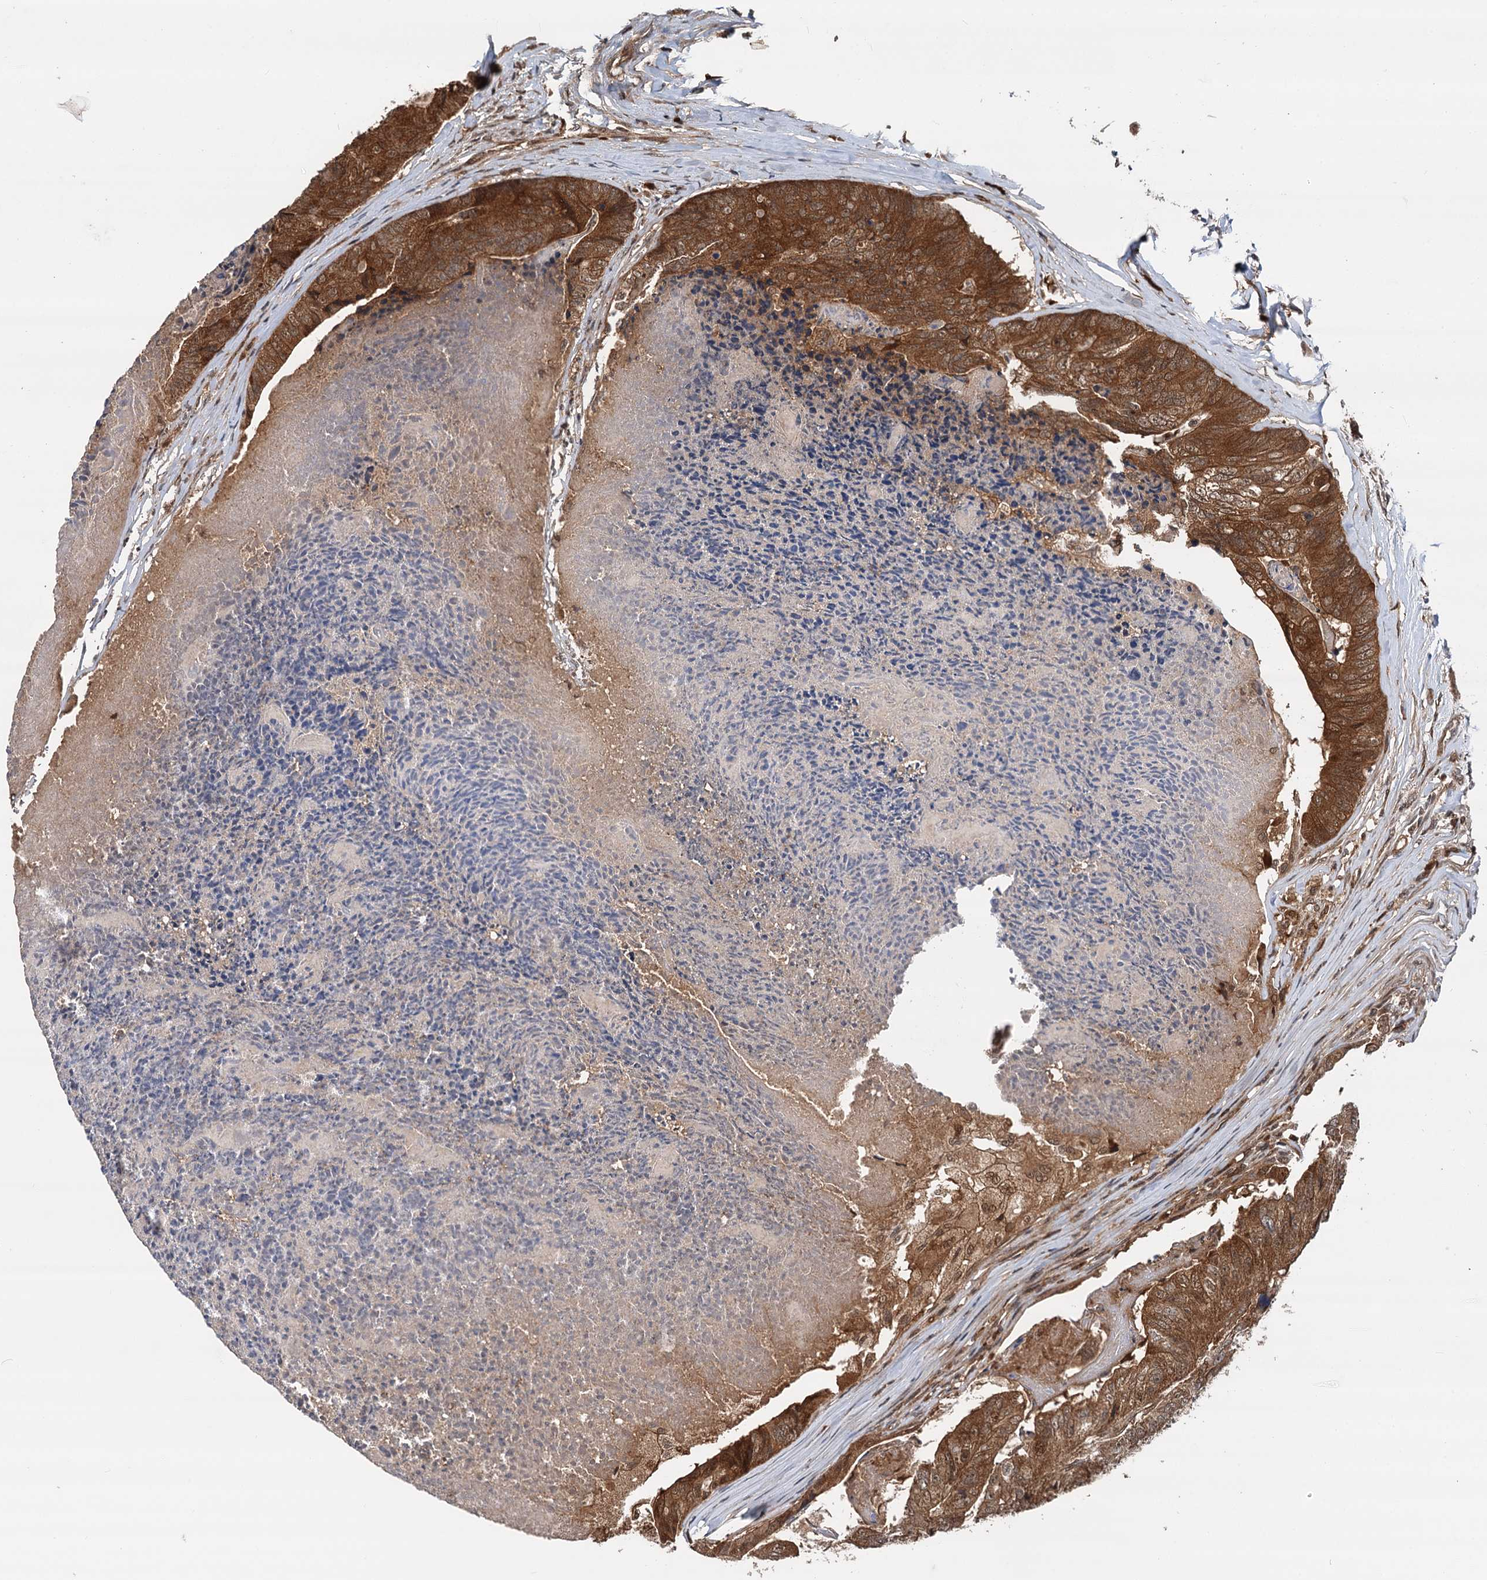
{"staining": {"intensity": "strong", "quantity": ">75%", "location": "cytoplasmic/membranous"}, "tissue": "colorectal cancer", "cell_type": "Tumor cells", "image_type": "cancer", "snomed": [{"axis": "morphology", "description": "Adenocarcinoma, NOS"}, {"axis": "topography", "description": "Colon"}], "caption": "Immunohistochemical staining of adenocarcinoma (colorectal) shows strong cytoplasmic/membranous protein expression in about >75% of tumor cells.", "gene": "STUB1", "patient": {"sex": "female", "age": 67}}